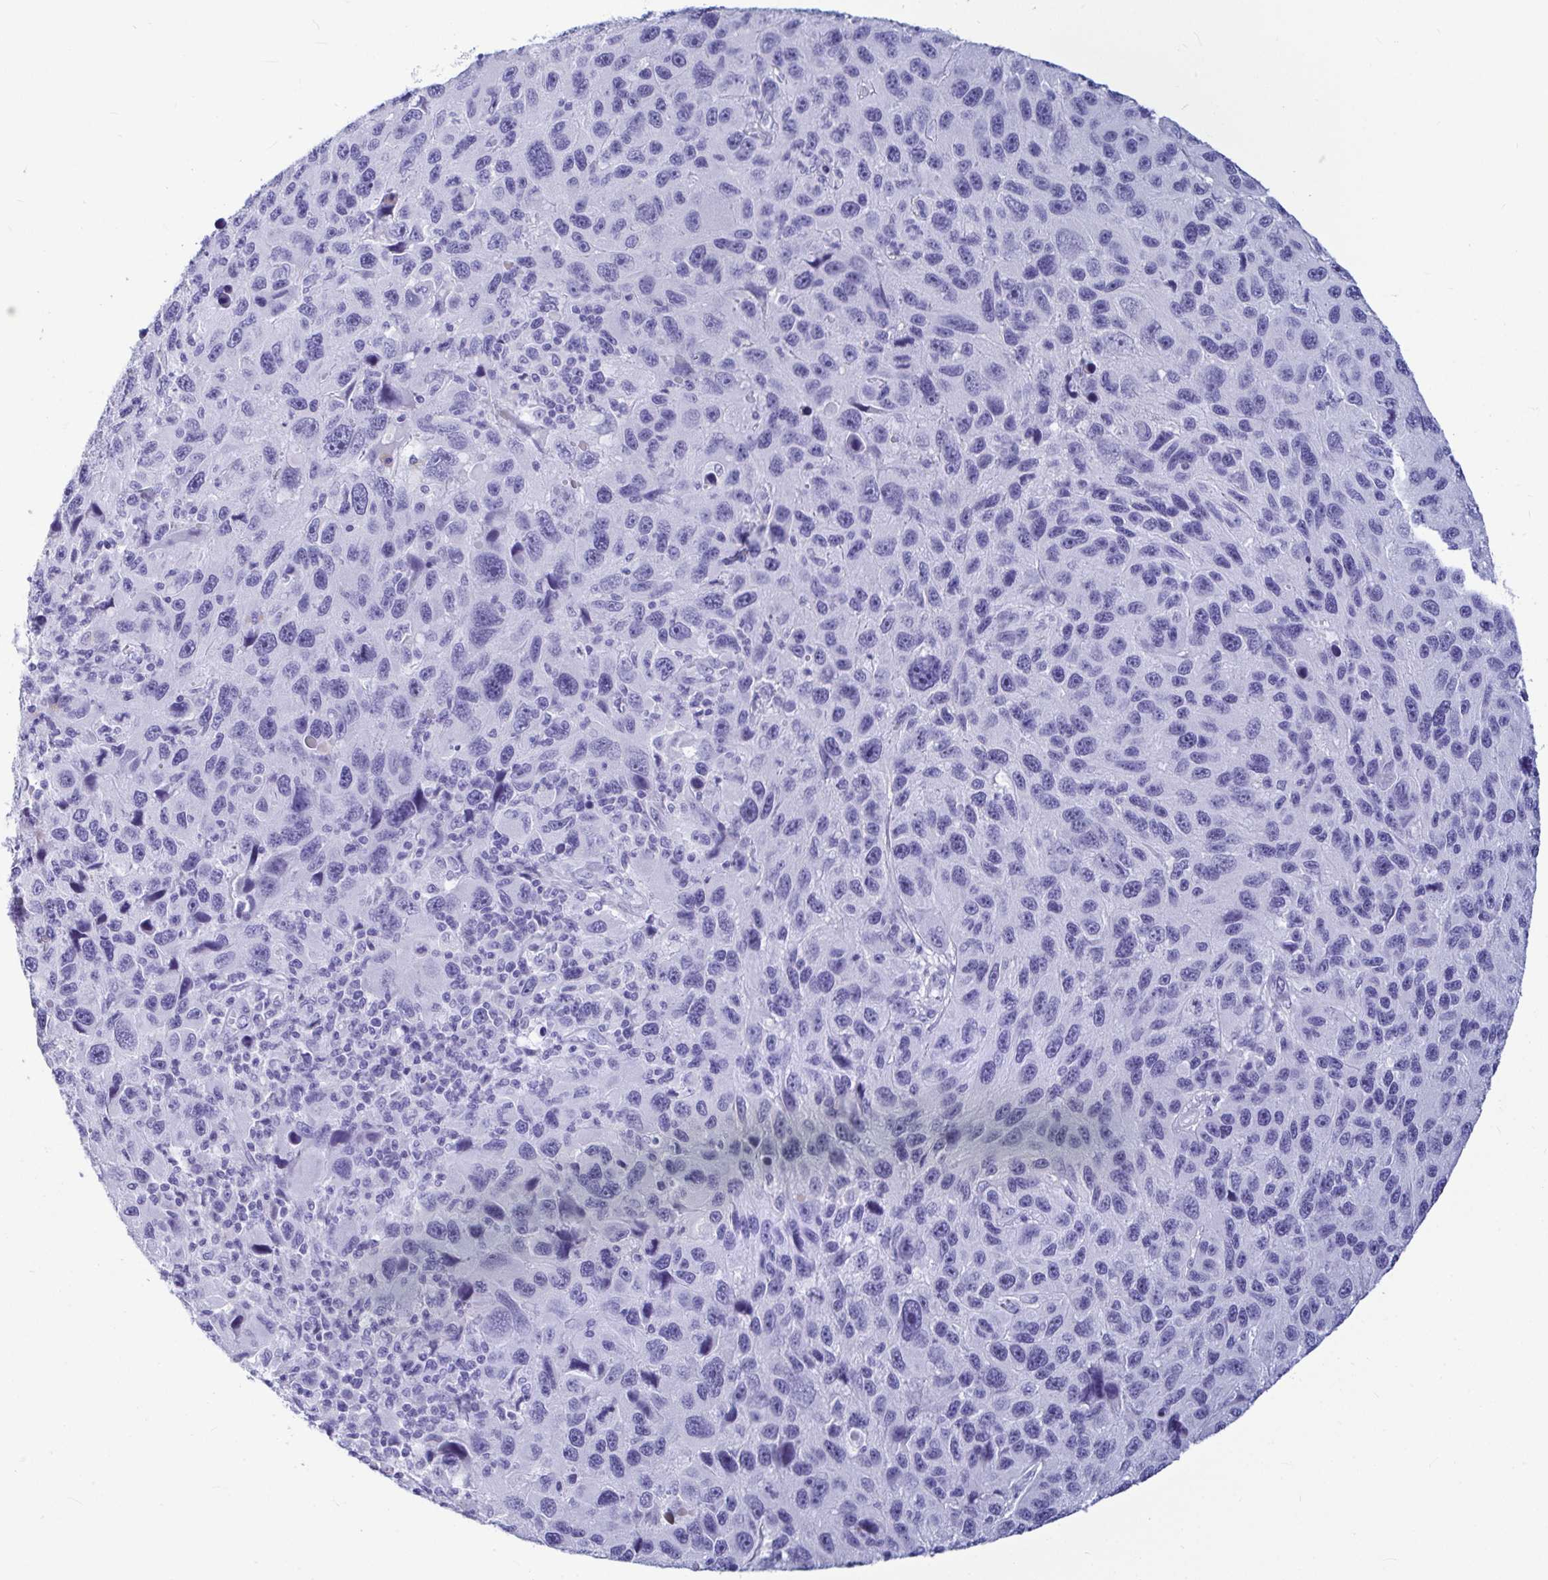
{"staining": {"intensity": "negative", "quantity": "none", "location": "none"}, "tissue": "melanoma", "cell_type": "Tumor cells", "image_type": "cancer", "snomed": [{"axis": "morphology", "description": "Malignant melanoma, NOS"}, {"axis": "topography", "description": "Skin"}], "caption": "Tumor cells show no significant protein expression in malignant melanoma.", "gene": "OR5J2", "patient": {"sex": "male", "age": 53}}